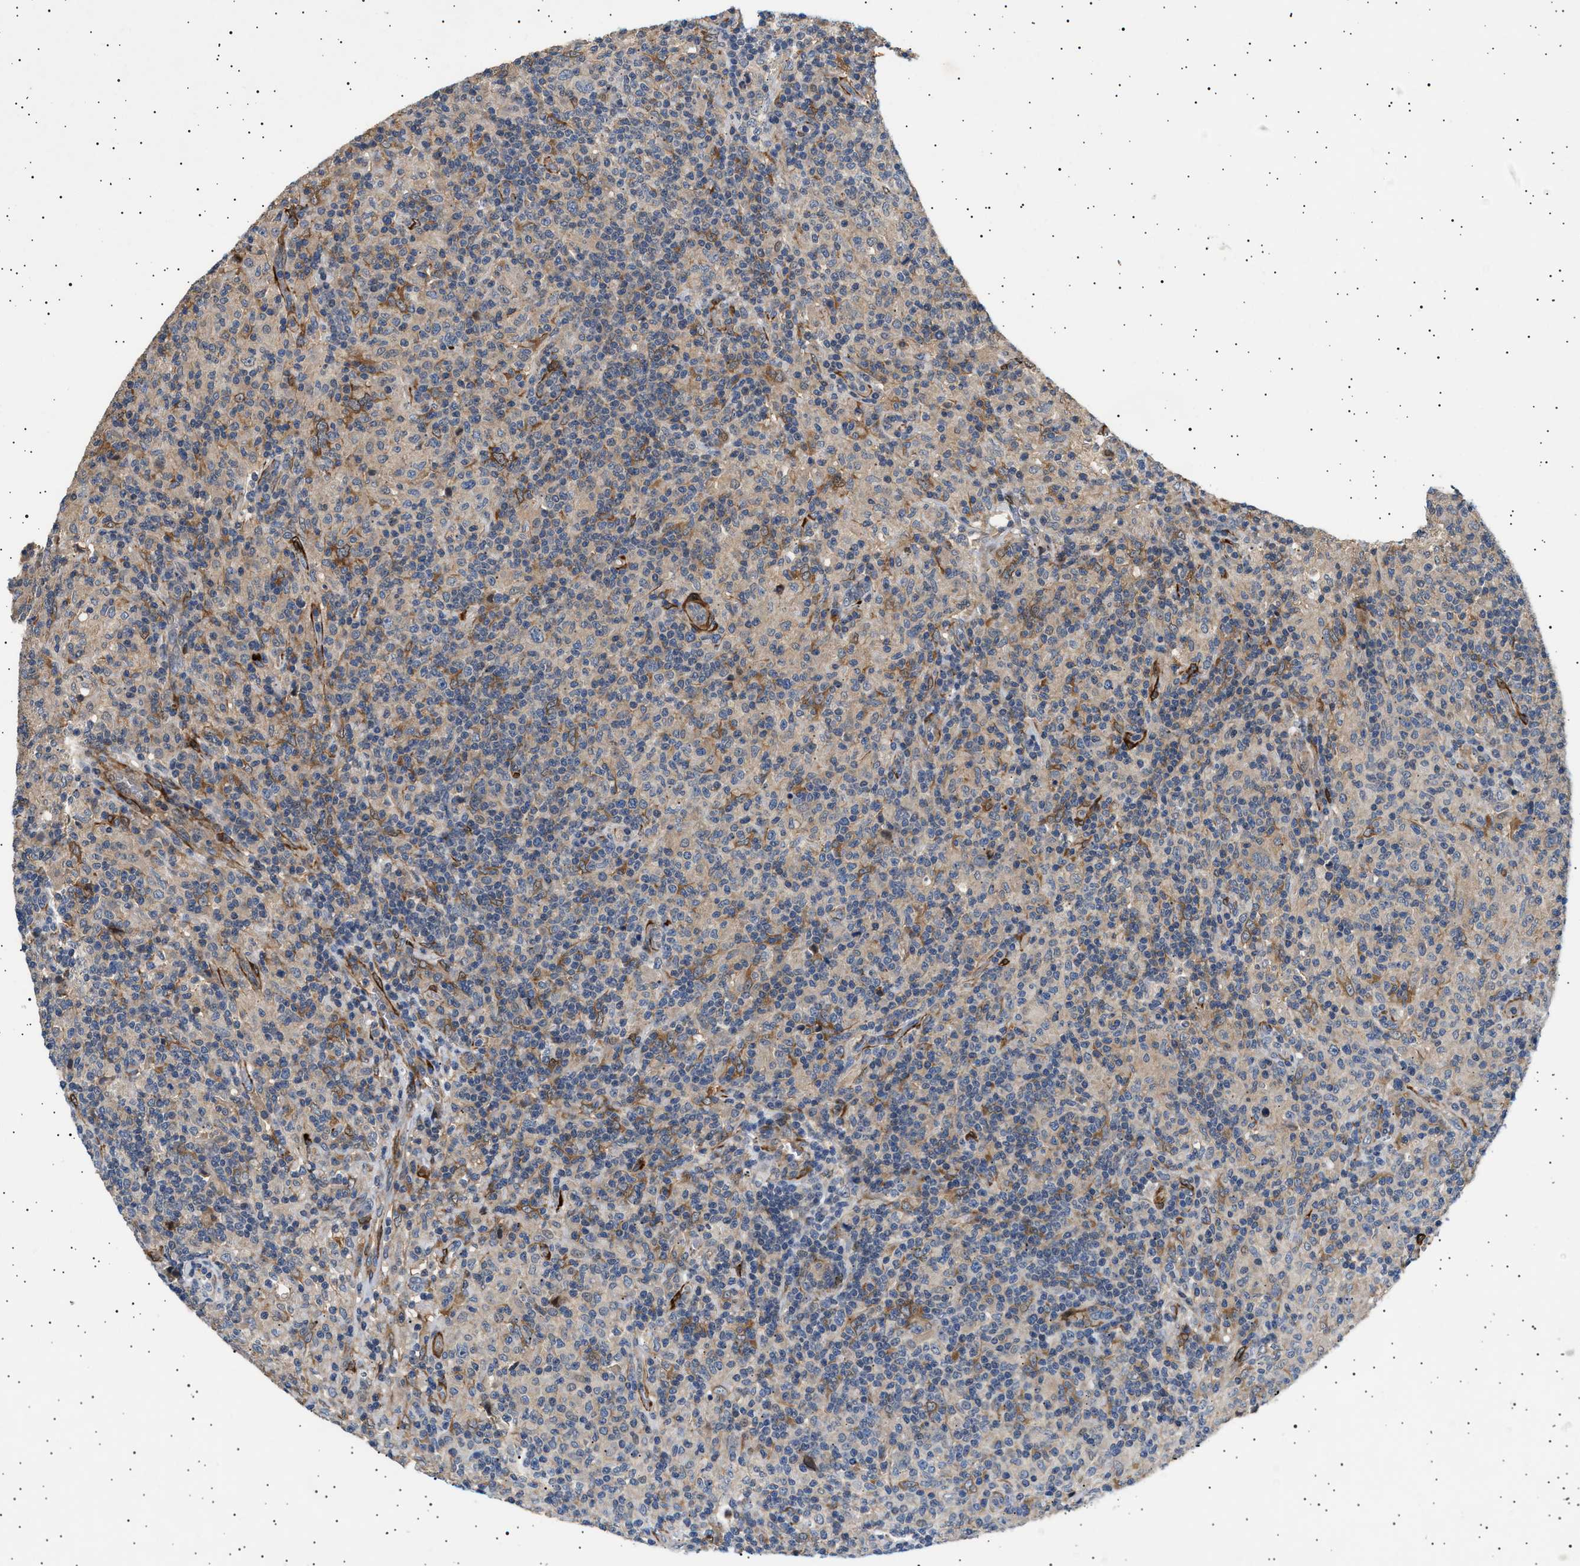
{"staining": {"intensity": "negative", "quantity": "none", "location": "none"}, "tissue": "lymphoma", "cell_type": "Tumor cells", "image_type": "cancer", "snomed": [{"axis": "morphology", "description": "Hodgkin's disease, NOS"}, {"axis": "topography", "description": "Lymph node"}], "caption": "Micrograph shows no significant protein staining in tumor cells of lymphoma. (Stains: DAB (3,3'-diaminobenzidine) immunohistochemistry with hematoxylin counter stain, Microscopy: brightfield microscopy at high magnification).", "gene": "GUCY1B1", "patient": {"sex": "male", "age": 70}}